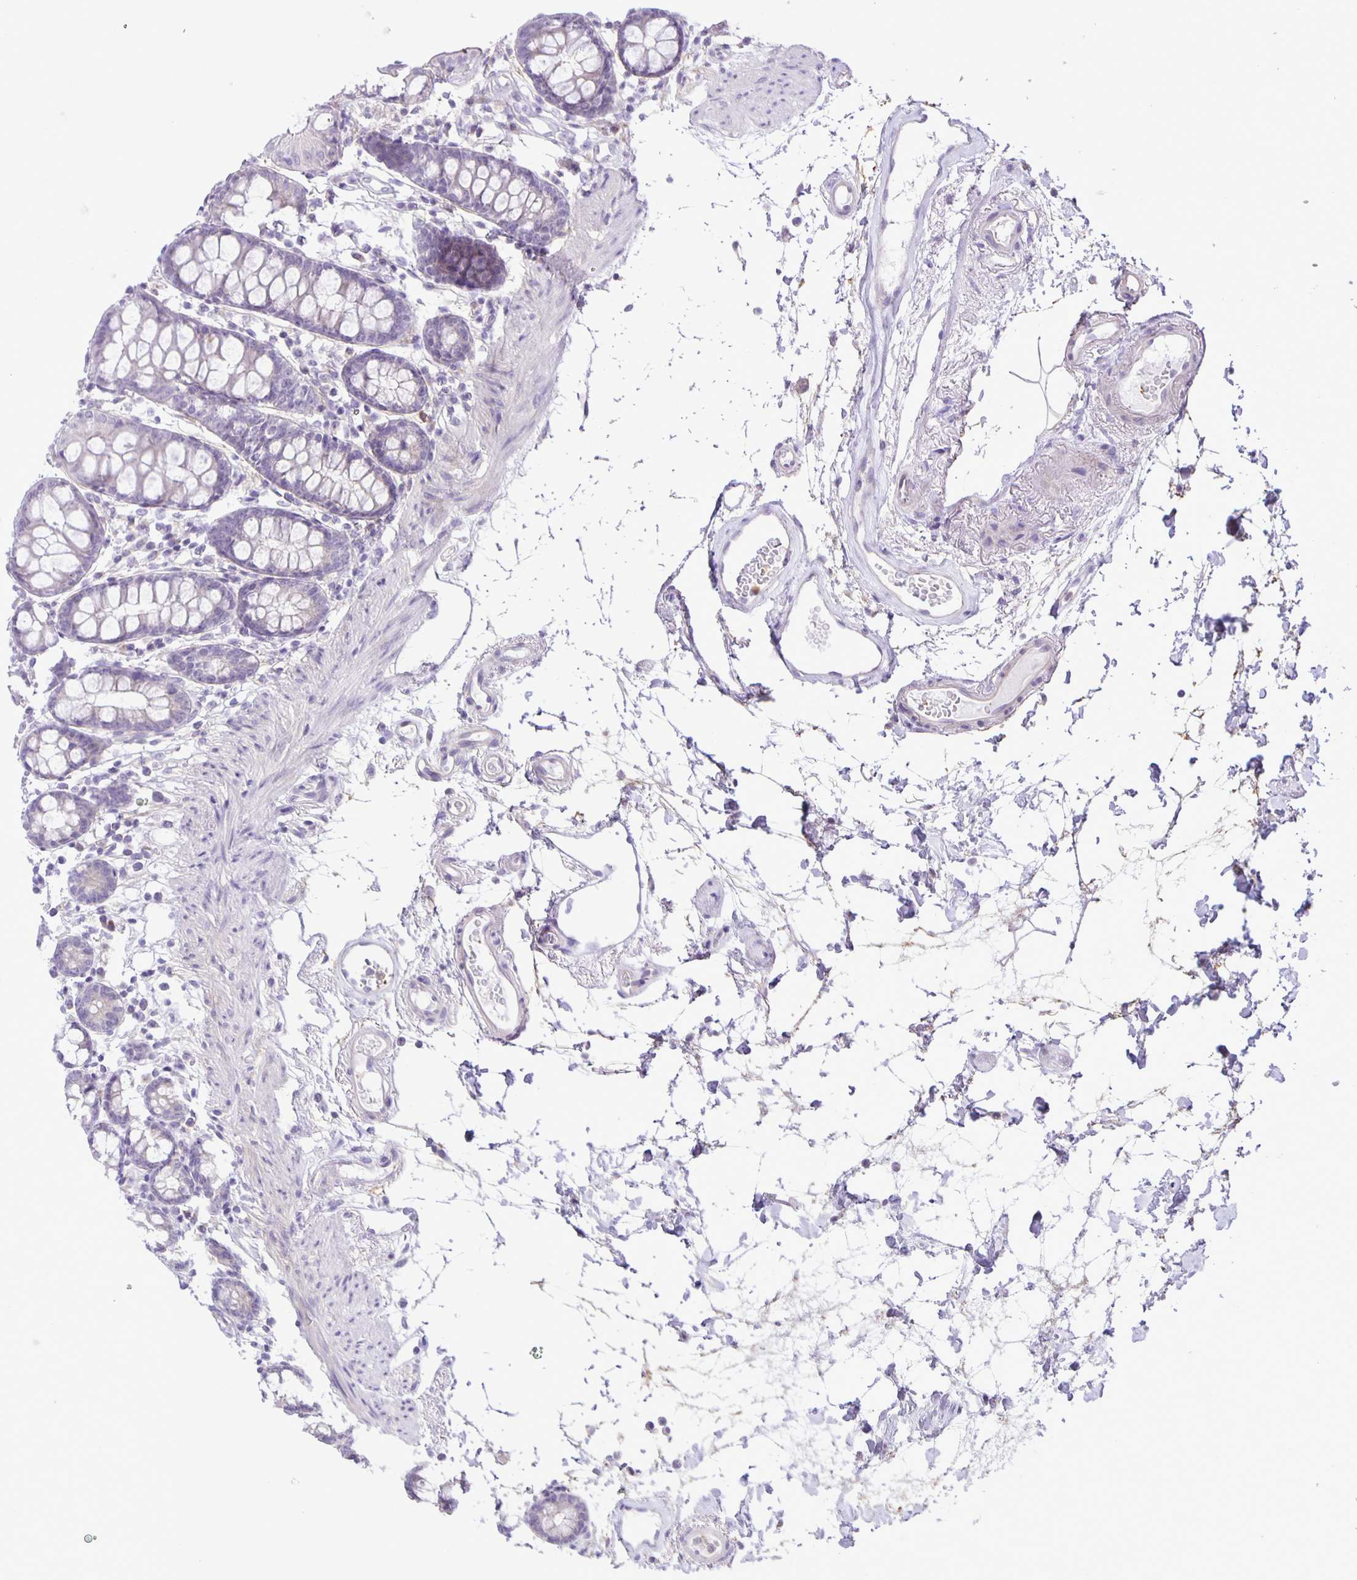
{"staining": {"intensity": "negative", "quantity": "none", "location": "none"}, "tissue": "colon", "cell_type": "Endothelial cells", "image_type": "normal", "snomed": [{"axis": "morphology", "description": "Normal tissue, NOS"}, {"axis": "topography", "description": "Colon"}], "caption": "Immunohistochemistry photomicrograph of normal colon stained for a protein (brown), which exhibits no staining in endothelial cells. (DAB immunohistochemistry (IHC), high magnification).", "gene": "ADCK1", "patient": {"sex": "female", "age": 84}}